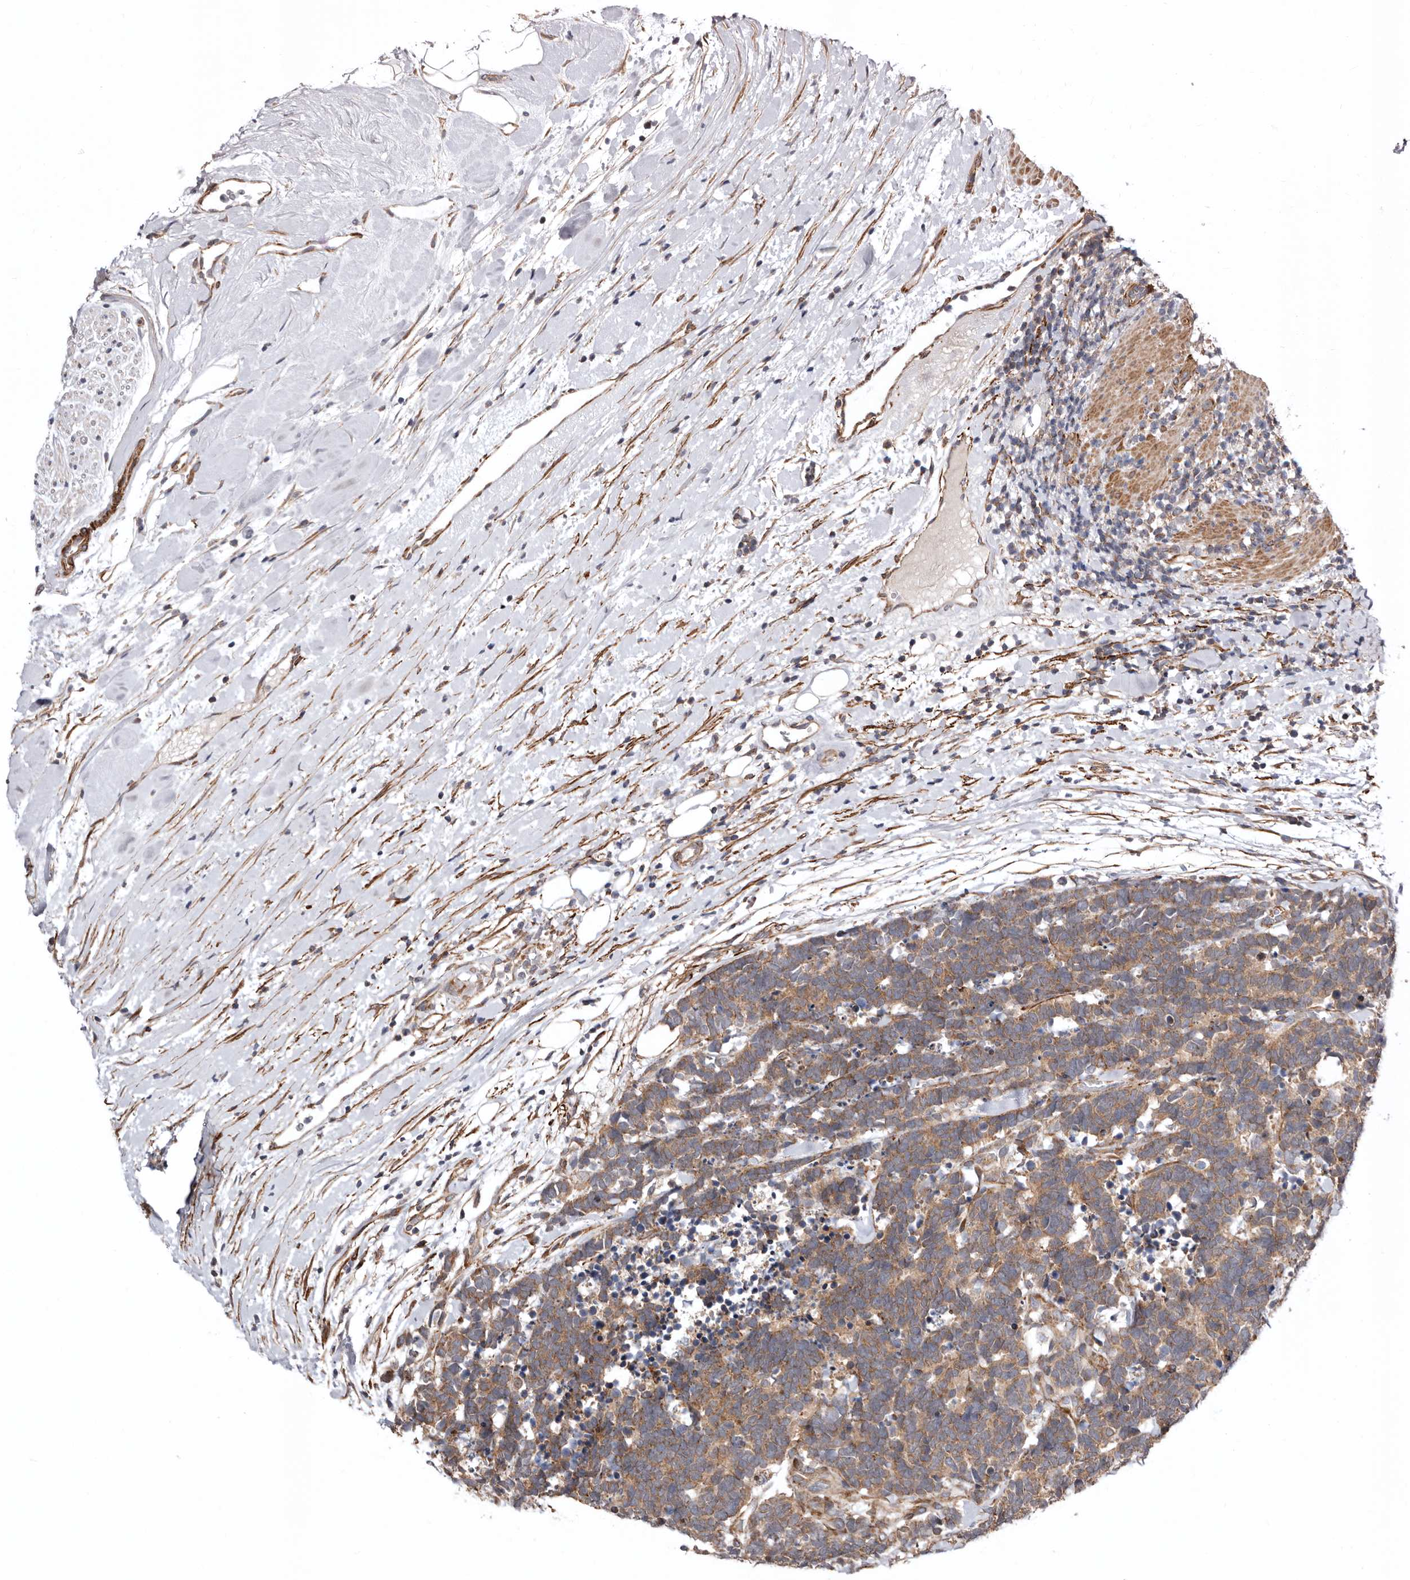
{"staining": {"intensity": "moderate", "quantity": ">75%", "location": "cytoplasmic/membranous"}, "tissue": "carcinoid", "cell_type": "Tumor cells", "image_type": "cancer", "snomed": [{"axis": "morphology", "description": "Carcinoma, NOS"}, {"axis": "morphology", "description": "Carcinoid, malignant, NOS"}, {"axis": "topography", "description": "Urinary bladder"}], "caption": "Immunohistochemical staining of carcinoid exhibits medium levels of moderate cytoplasmic/membranous staining in approximately >75% of tumor cells. The staining was performed using DAB (3,3'-diaminobenzidine), with brown indicating positive protein expression. Nuclei are stained blue with hematoxylin.", "gene": "PROKR1", "patient": {"sex": "male", "age": 57}}